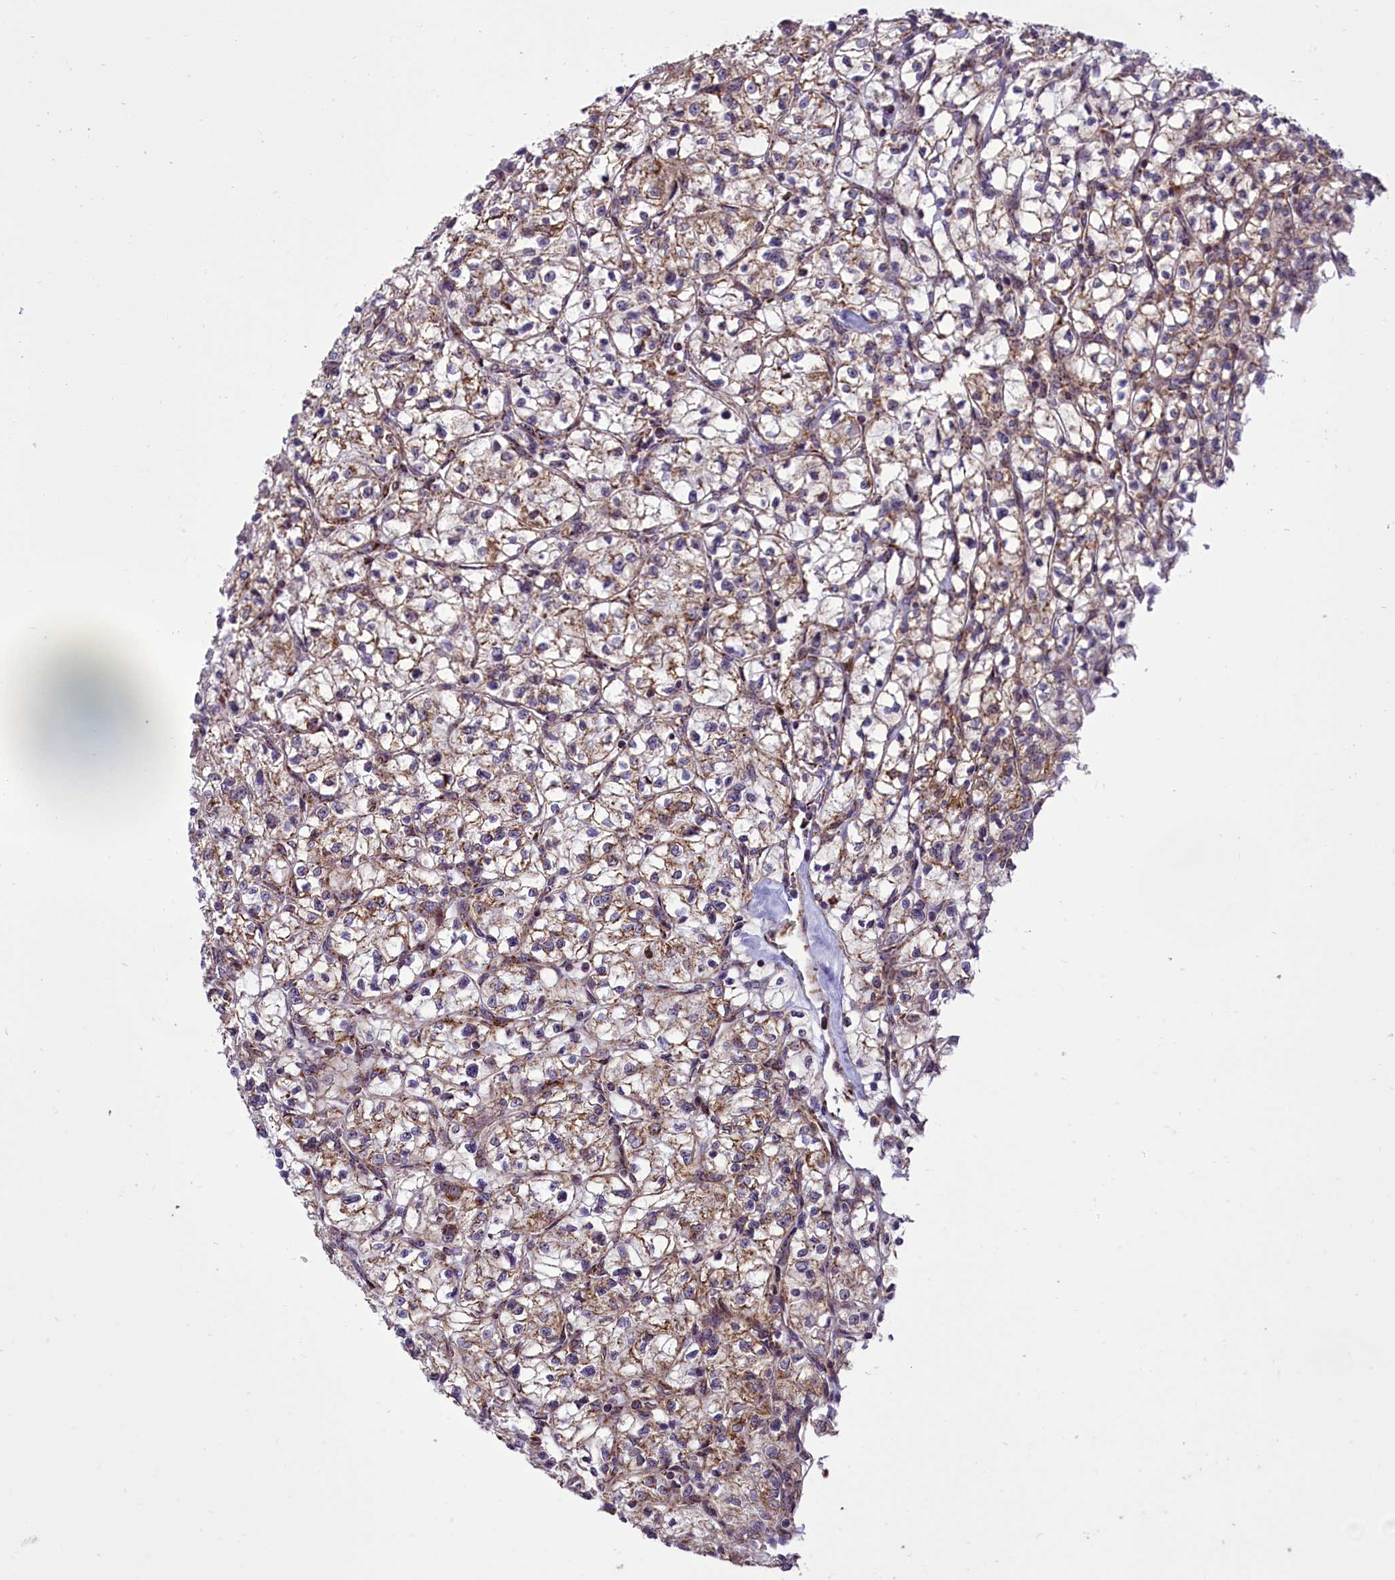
{"staining": {"intensity": "weak", "quantity": "<25%", "location": "cytoplasmic/membranous"}, "tissue": "renal cancer", "cell_type": "Tumor cells", "image_type": "cancer", "snomed": [{"axis": "morphology", "description": "Adenocarcinoma, NOS"}, {"axis": "topography", "description": "Kidney"}], "caption": "This is a photomicrograph of immunohistochemistry staining of renal cancer, which shows no expression in tumor cells.", "gene": "NDUFS5", "patient": {"sex": "female", "age": 64}}